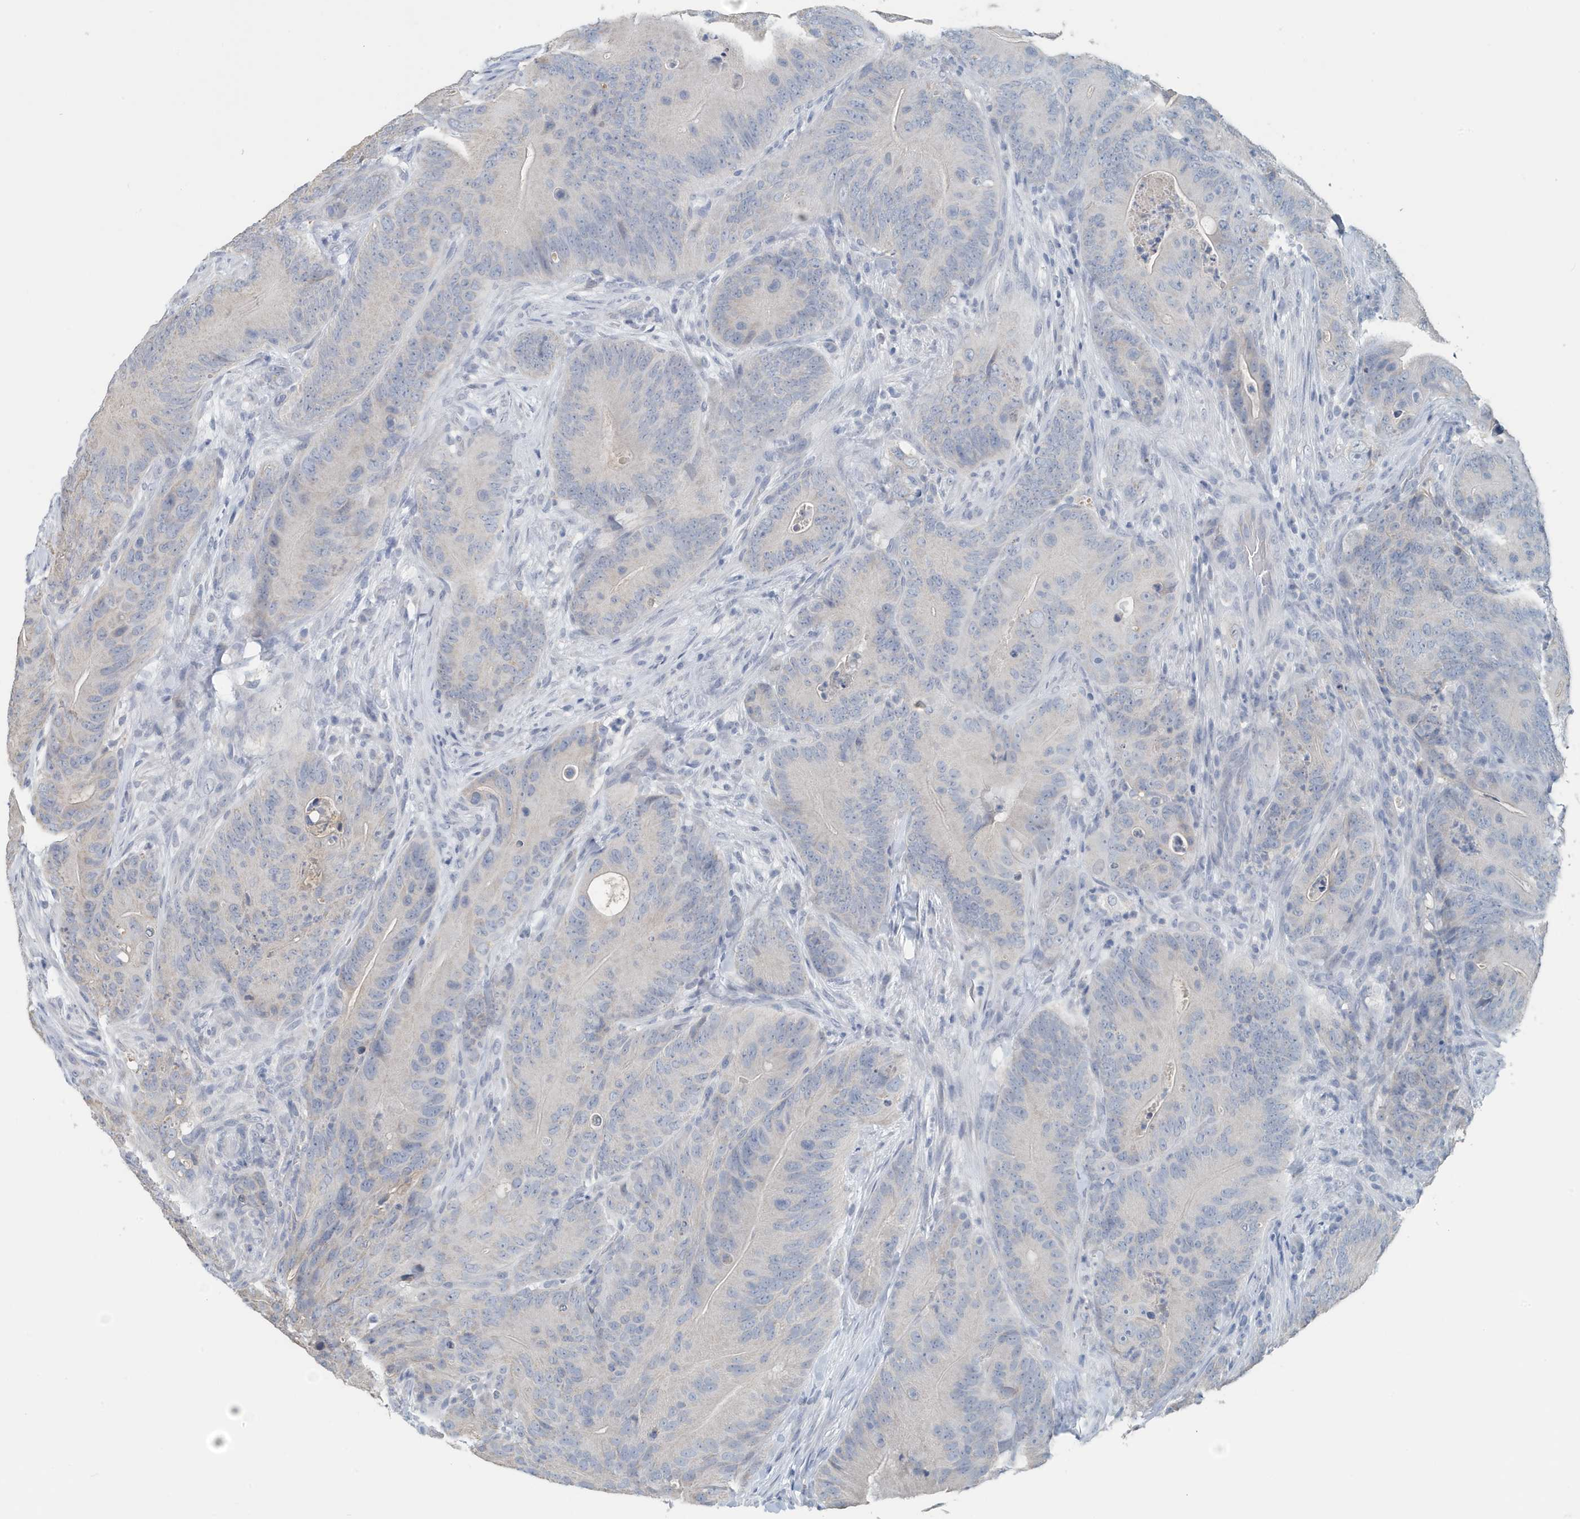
{"staining": {"intensity": "negative", "quantity": "none", "location": "none"}, "tissue": "colorectal cancer", "cell_type": "Tumor cells", "image_type": "cancer", "snomed": [{"axis": "morphology", "description": "Normal tissue, NOS"}, {"axis": "topography", "description": "Colon"}], "caption": "Tumor cells are negative for brown protein staining in colorectal cancer.", "gene": "UGT2B4", "patient": {"sex": "female", "age": 82}}